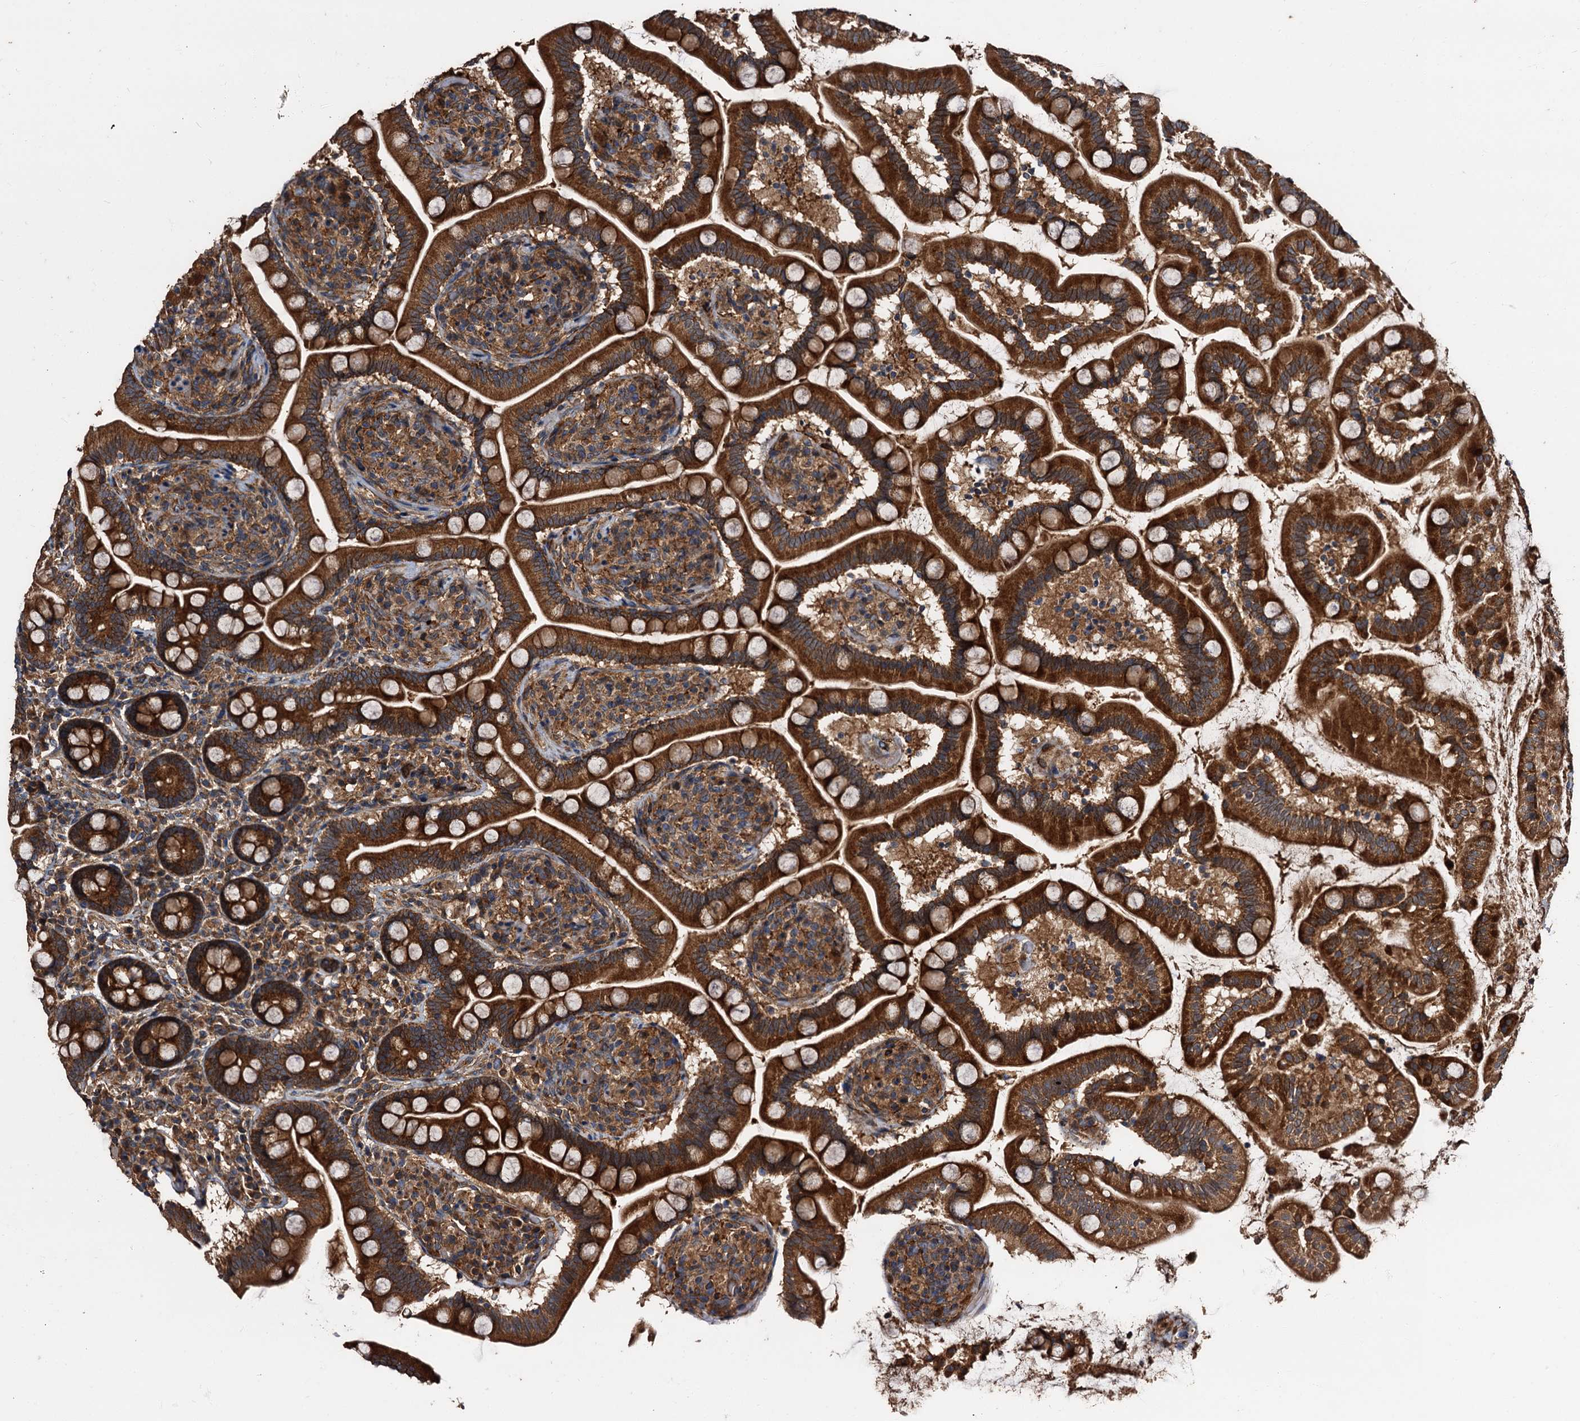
{"staining": {"intensity": "strong", "quantity": ">75%", "location": "cytoplasmic/membranous"}, "tissue": "small intestine", "cell_type": "Glandular cells", "image_type": "normal", "snomed": [{"axis": "morphology", "description": "Normal tissue, NOS"}, {"axis": "topography", "description": "Small intestine"}], "caption": "Glandular cells display high levels of strong cytoplasmic/membranous positivity in approximately >75% of cells in benign human small intestine.", "gene": "PEX5", "patient": {"sex": "female", "age": 64}}